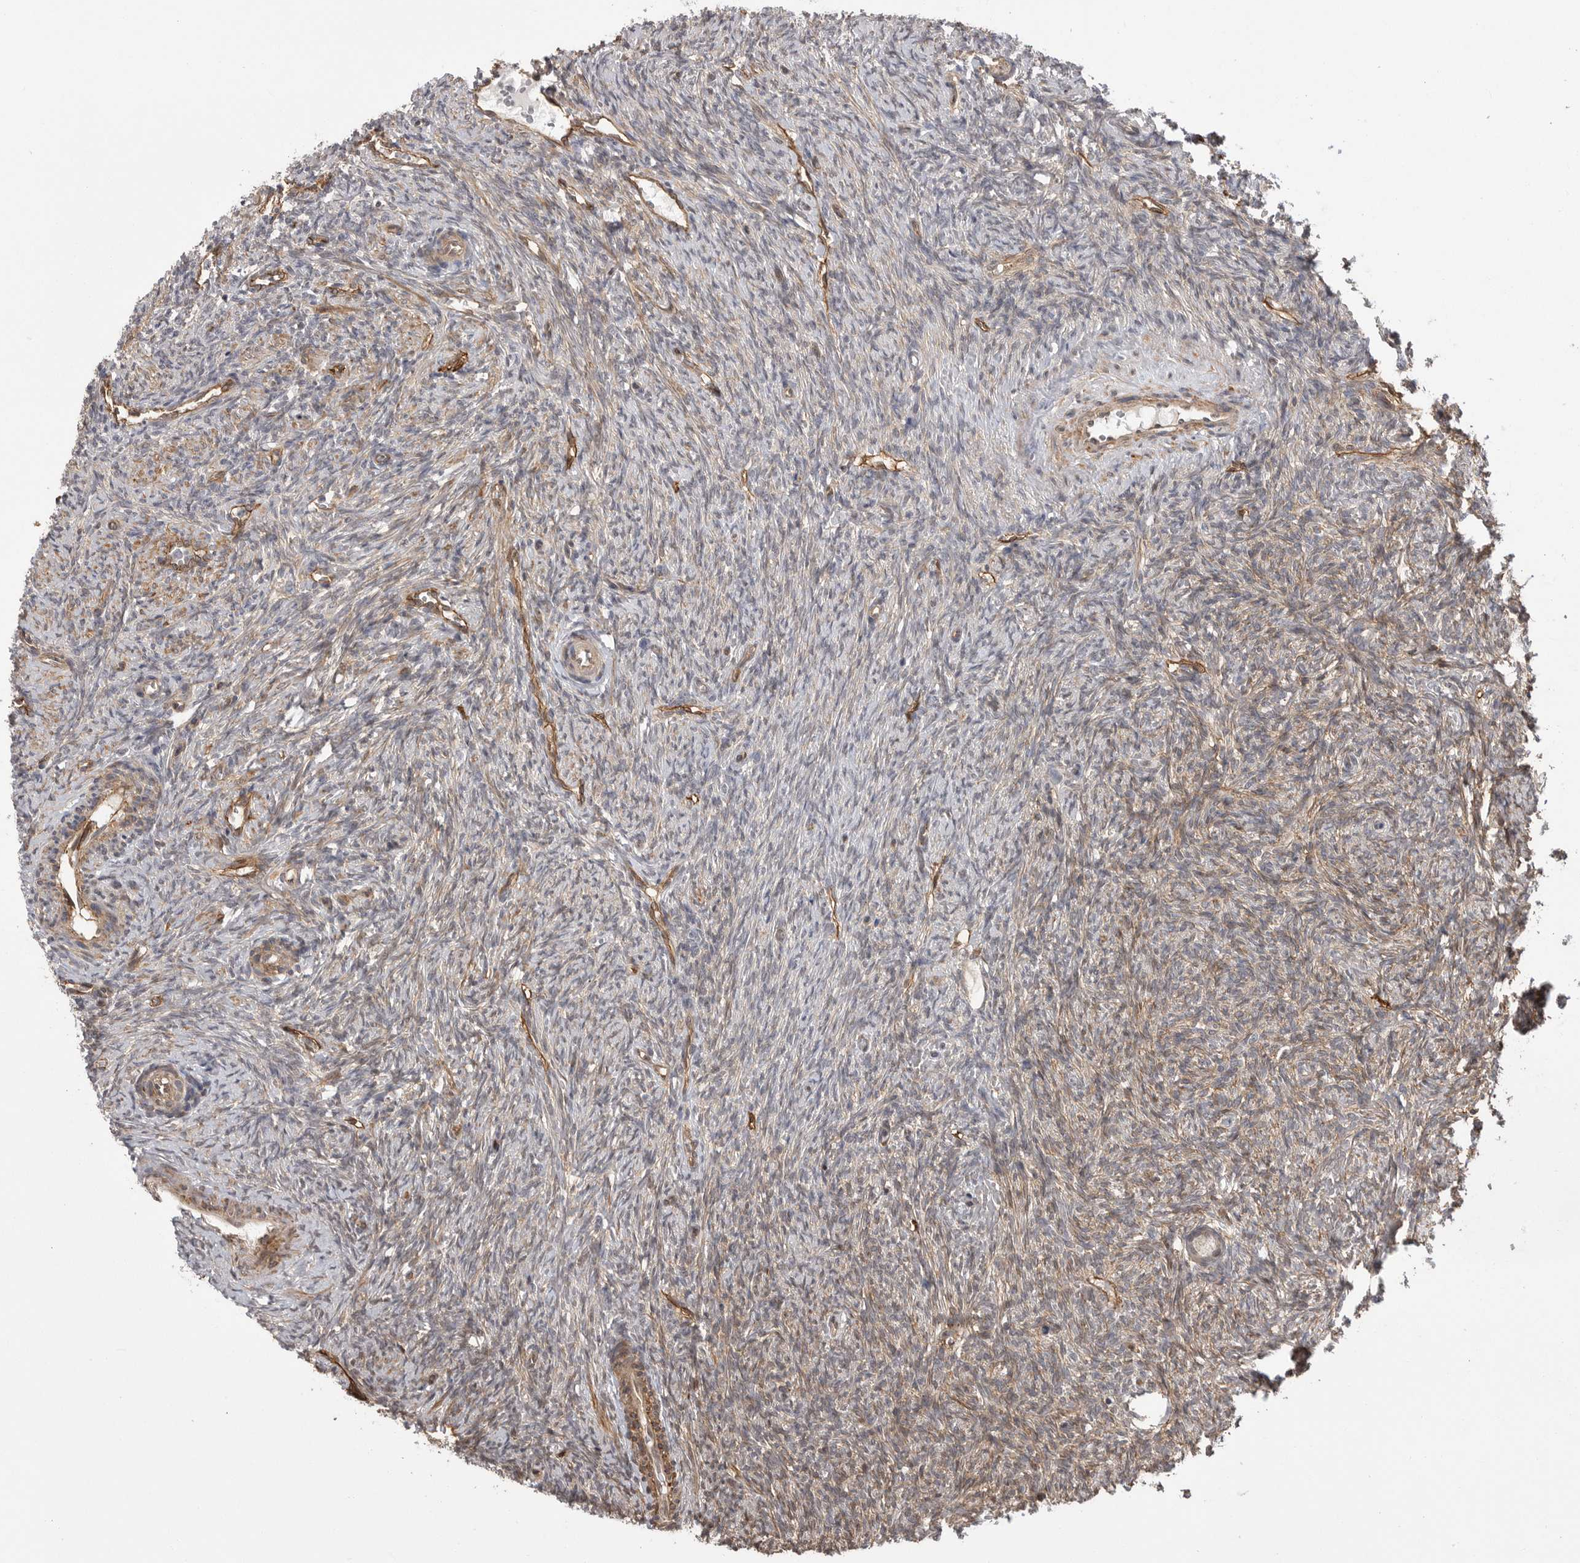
{"staining": {"intensity": "moderate", "quantity": "25%-75%", "location": "cytoplasmic/membranous"}, "tissue": "ovary", "cell_type": "Ovarian stroma cells", "image_type": "normal", "snomed": [{"axis": "morphology", "description": "Normal tissue, NOS"}, {"axis": "topography", "description": "Ovary"}], "caption": "Human ovary stained with a protein marker demonstrates moderate staining in ovarian stroma cells.", "gene": "NECTIN1", "patient": {"sex": "female", "age": 41}}